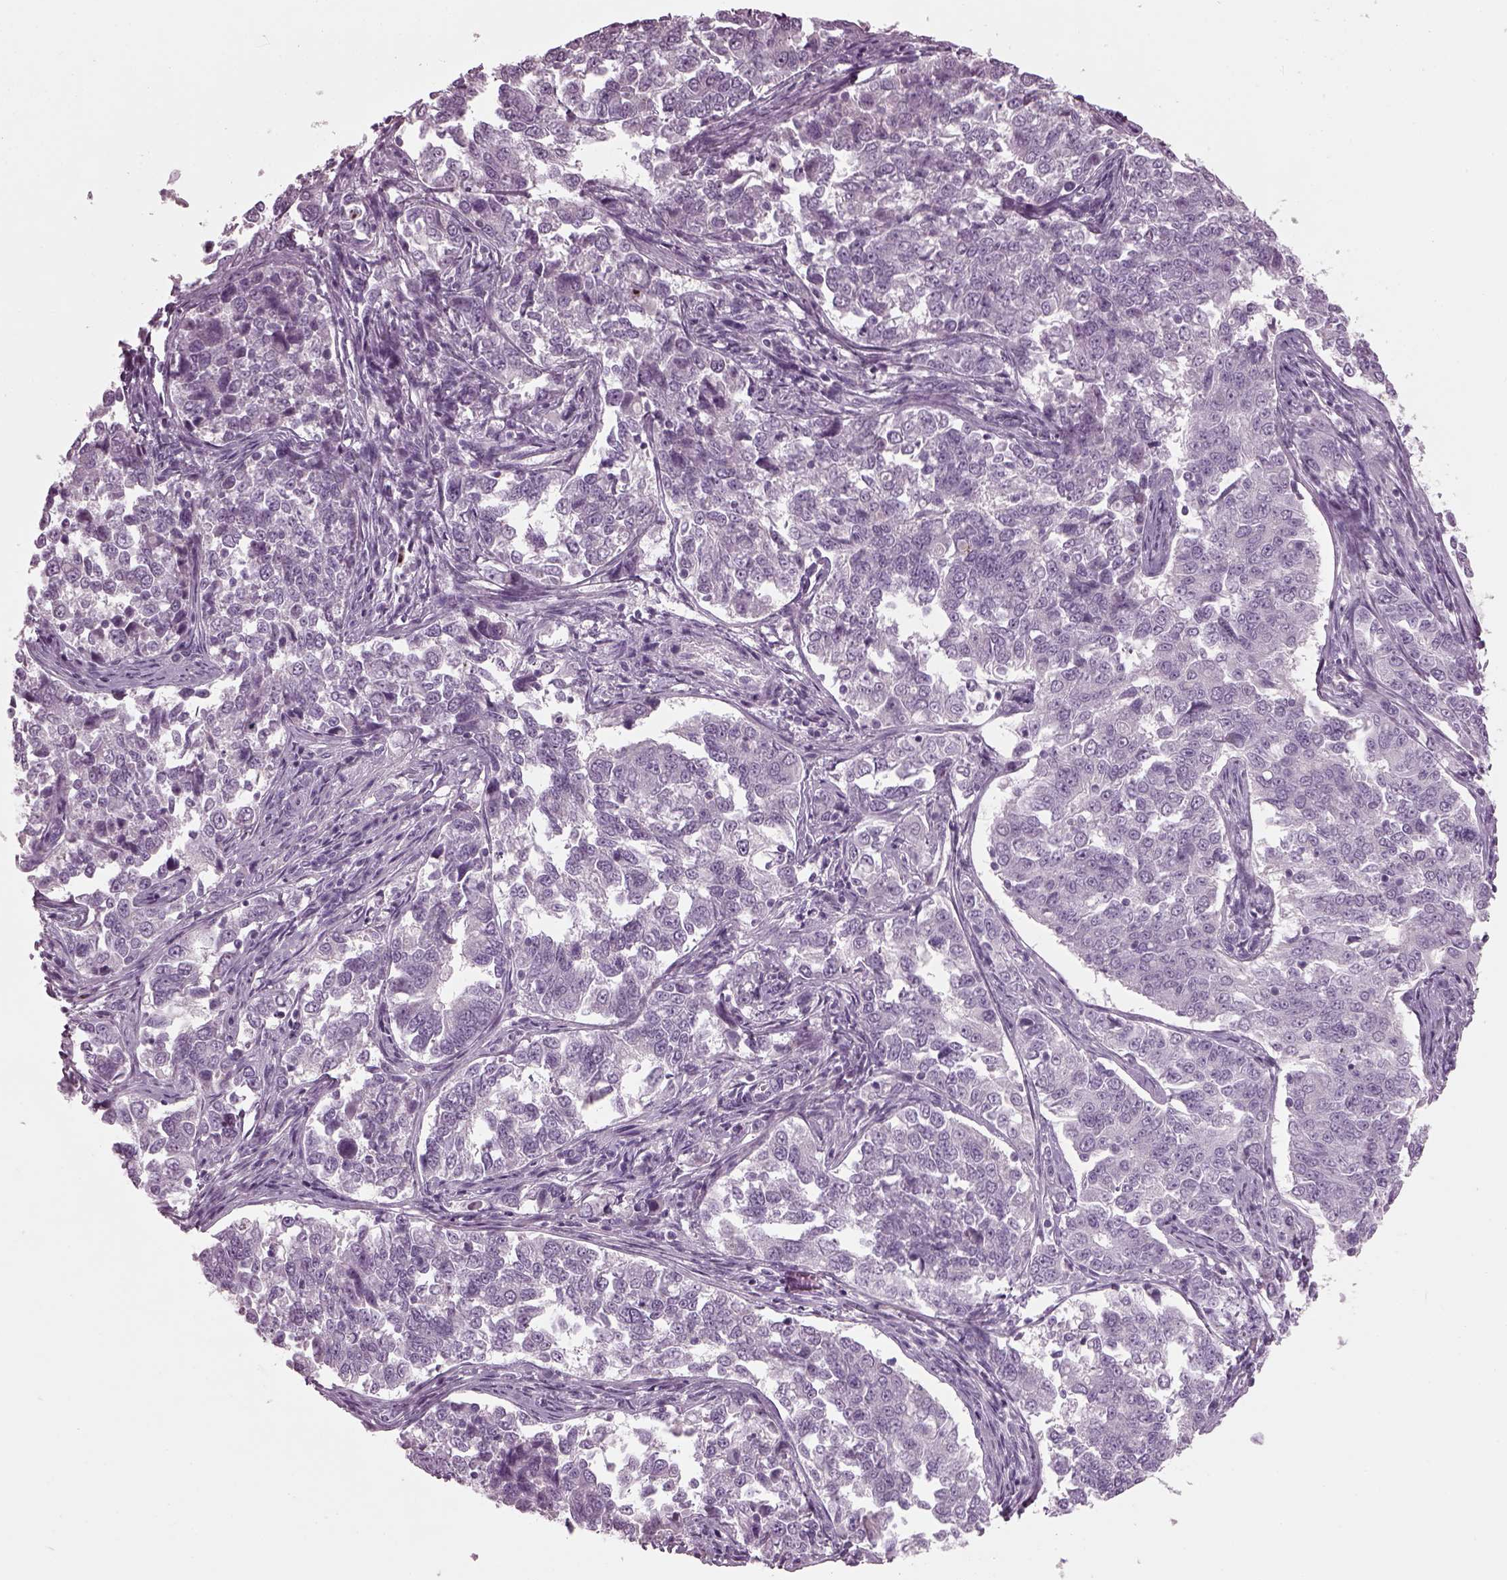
{"staining": {"intensity": "negative", "quantity": "none", "location": "none"}, "tissue": "endometrial cancer", "cell_type": "Tumor cells", "image_type": "cancer", "snomed": [{"axis": "morphology", "description": "Adenocarcinoma, NOS"}, {"axis": "topography", "description": "Endometrium"}], "caption": "Immunohistochemistry of human endometrial cancer reveals no staining in tumor cells.", "gene": "DPYSL5", "patient": {"sex": "female", "age": 43}}